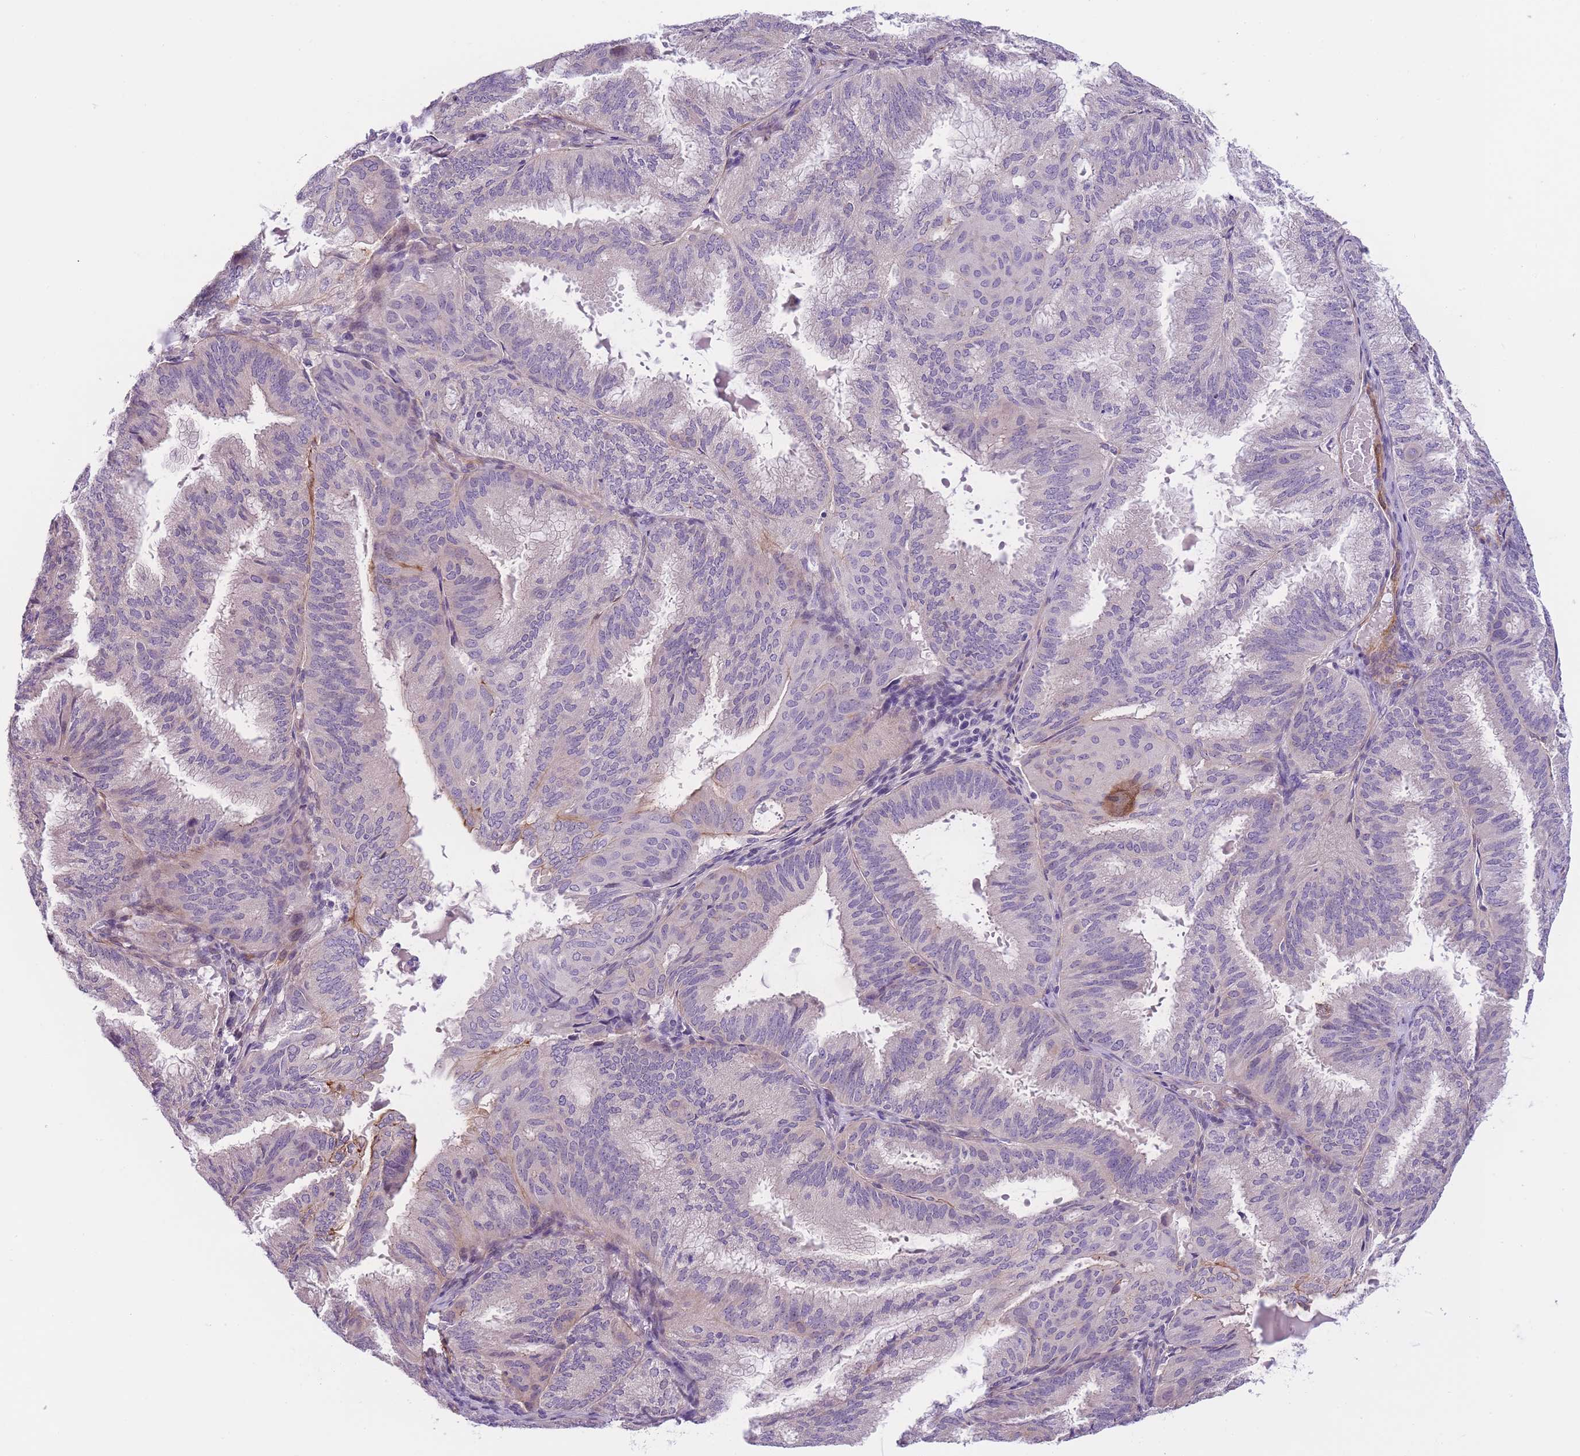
{"staining": {"intensity": "negative", "quantity": "none", "location": "none"}, "tissue": "endometrial cancer", "cell_type": "Tumor cells", "image_type": "cancer", "snomed": [{"axis": "morphology", "description": "Adenocarcinoma, NOS"}, {"axis": "topography", "description": "Endometrium"}], "caption": "DAB (3,3'-diaminobenzidine) immunohistochemical staining of human endometrial adenocarcinoma shows no significant expression in tumor cells.", "gene": "FAM124A", "patient": {"sex": "female", "age": 49}}